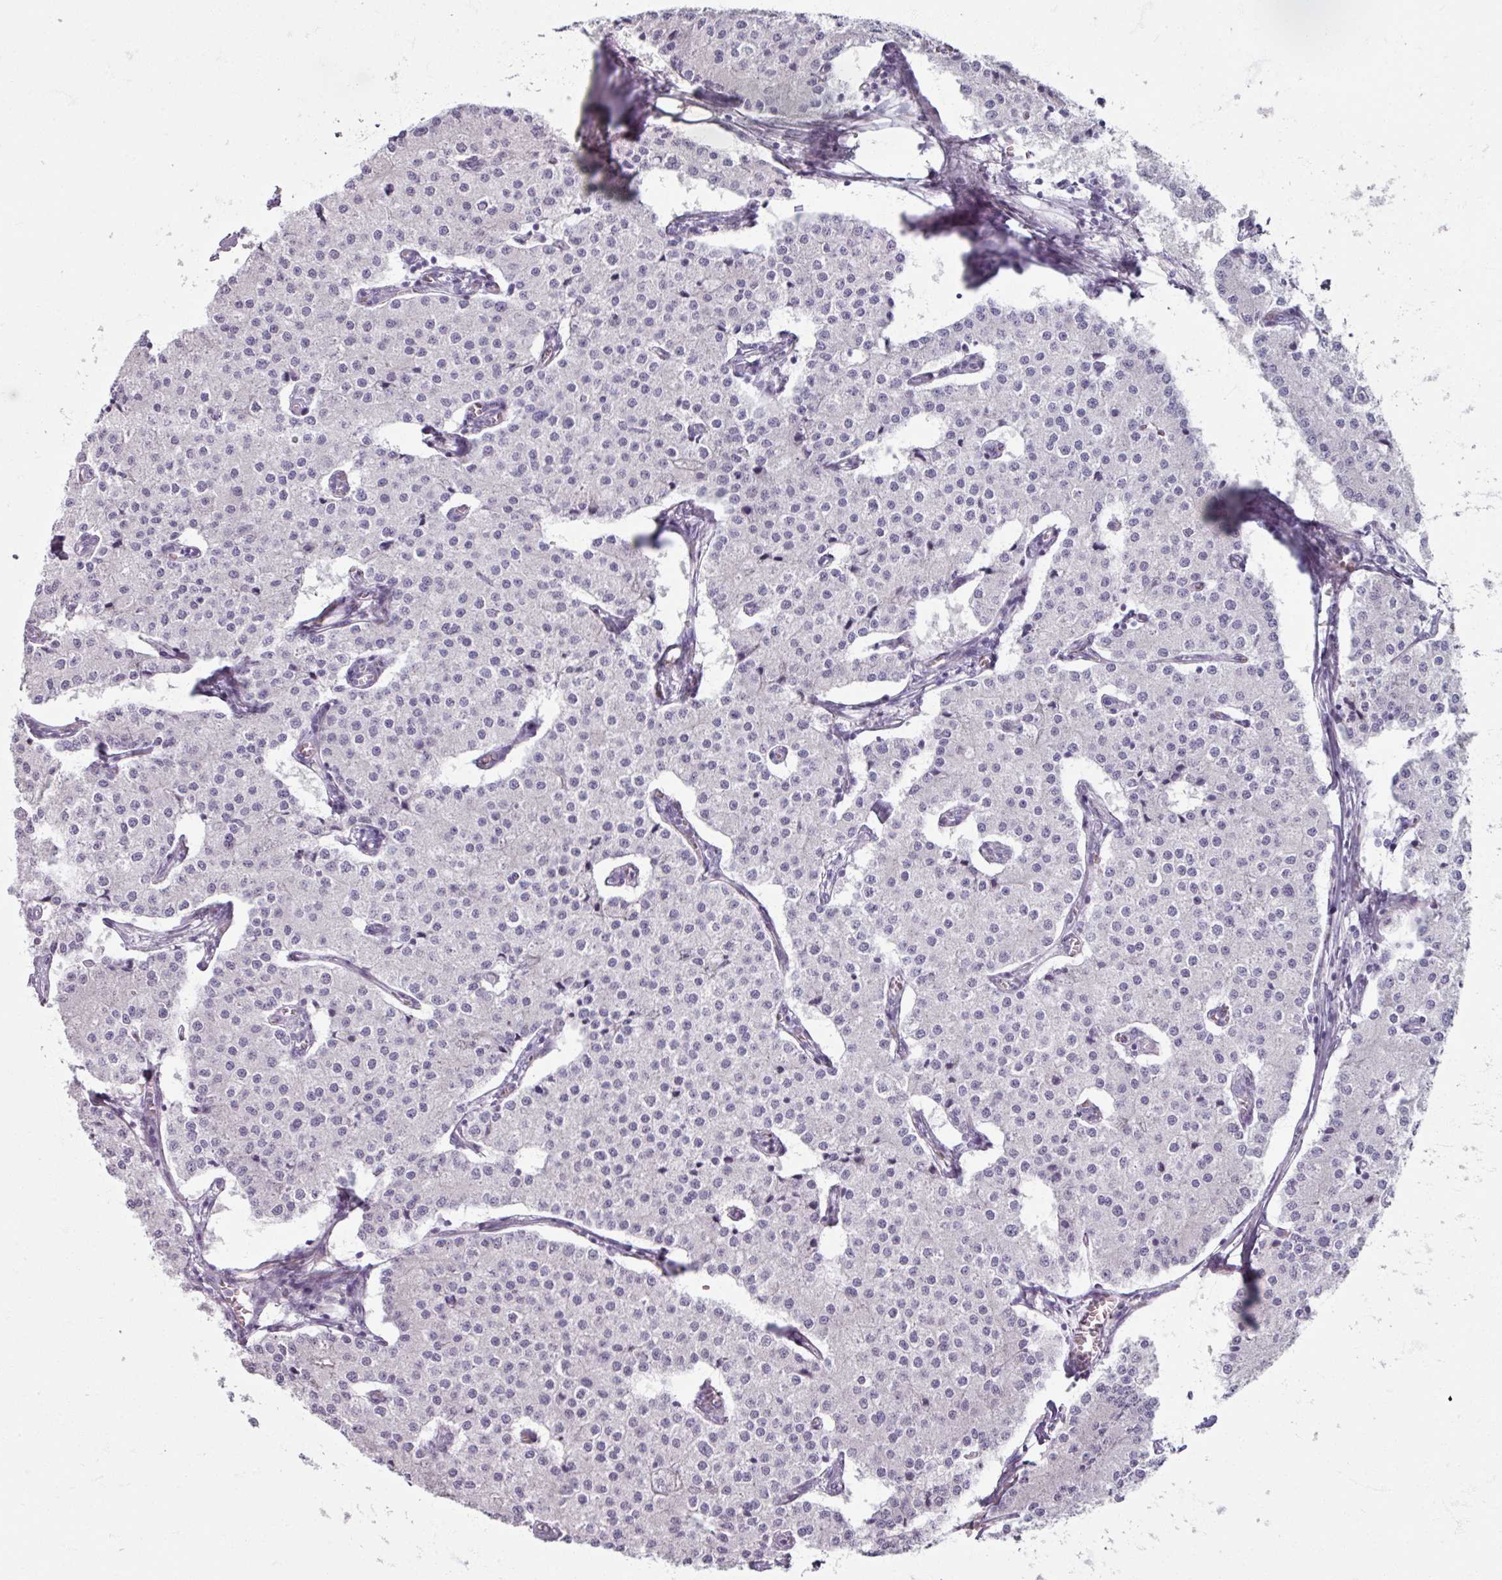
{"staining": {"intensity": "negative", "quantity": "none", "location": "none"}, "tissue": "carcinoid", "cell_type": "Tumor cells", "image_type": "cancer", "snomed": [{"axis": "morphology", "description": "Carcinoid, malignant, NOS"}, {"axis": "topography", "description": "Colon"}], "caption": "This is a histopathology image of IHC staining of carcinoid, which shows no staining in tumor cells.", "gene": "TG", "patient": {"sex": "female", "age": 52}}